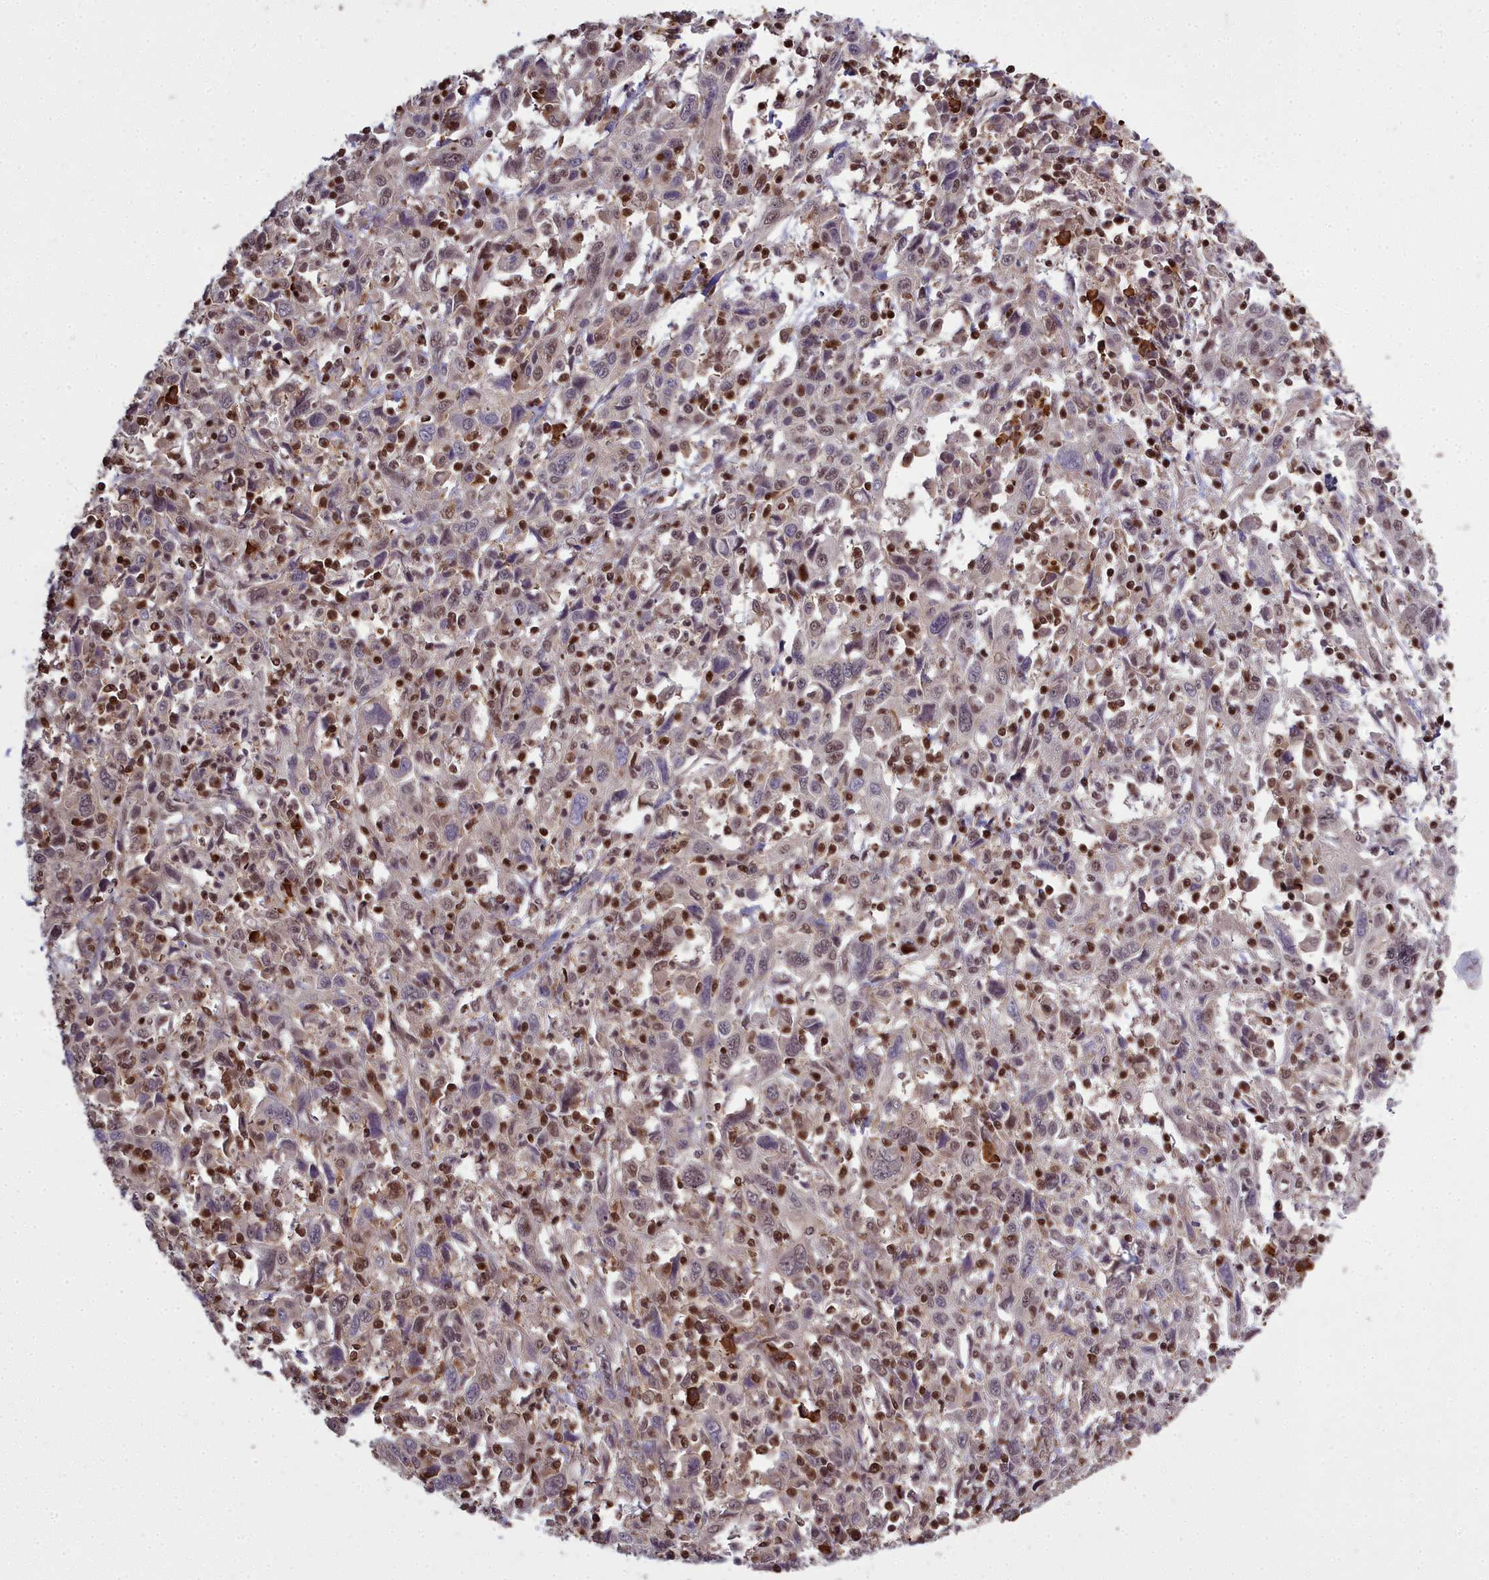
{"staining": {"intensity": "moderate", "quantity": "25%-75%", "location": "nuclear"}, "tissue": "cervical cancer", "cell_type": "Tumor cells", "image_type": "cancer", "snomed": [{"axis": "morphology", "description": "Squamous cell carcinoma, NOS"}, {"axis": "topography", "description": "Cervix"}], "caption": "Immunohistochemical staining of human cervical squamous cell carcinoma reveals medium levels of moderate nuclear staining in approximately 25%-75% of tumor cells. (Brightfield microscopy of DAB IHC at high magnification).", "gene": "GMEB1", "patient": {"sex": "female", "age": 46}}